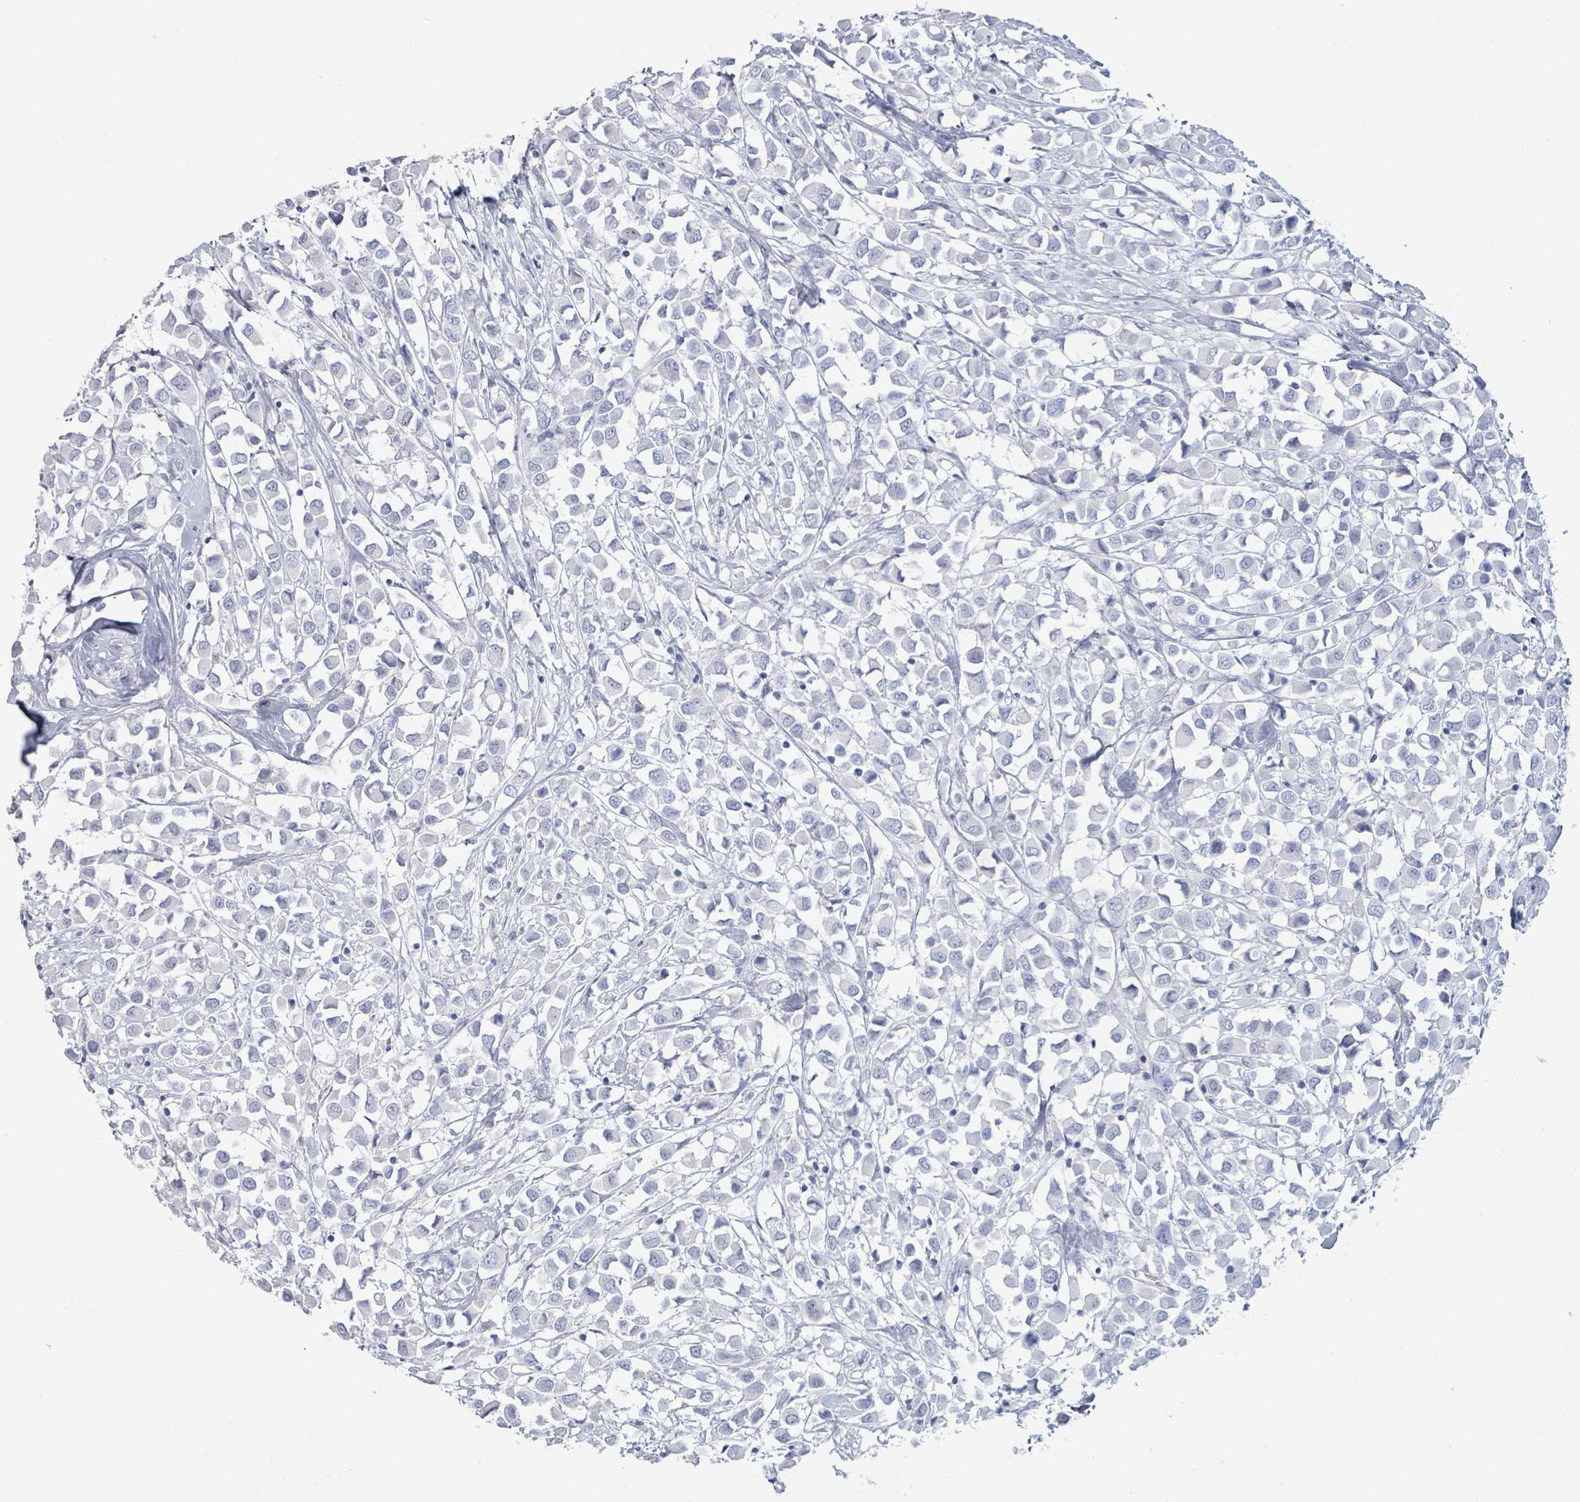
{"staining": {"intensity": "negative", "quantity": "none", "location": "none"}, "tissue": "breast cancer", "cell_type": "Tumor cells", "image_type": "cancer", "snomed": [{"axis": "morphology", "description": "Duct carcinoma"}, {"axis": "topography", "description": "Breast"}], "caption": "An immunohistochemistry photomicrograph of breast intraductal carcinoma is shown. There is no staining in tumor cells of breast intraductal carcinoma.", "gene": "PGA3", "patient": {"sex": "female", "age": 61}}